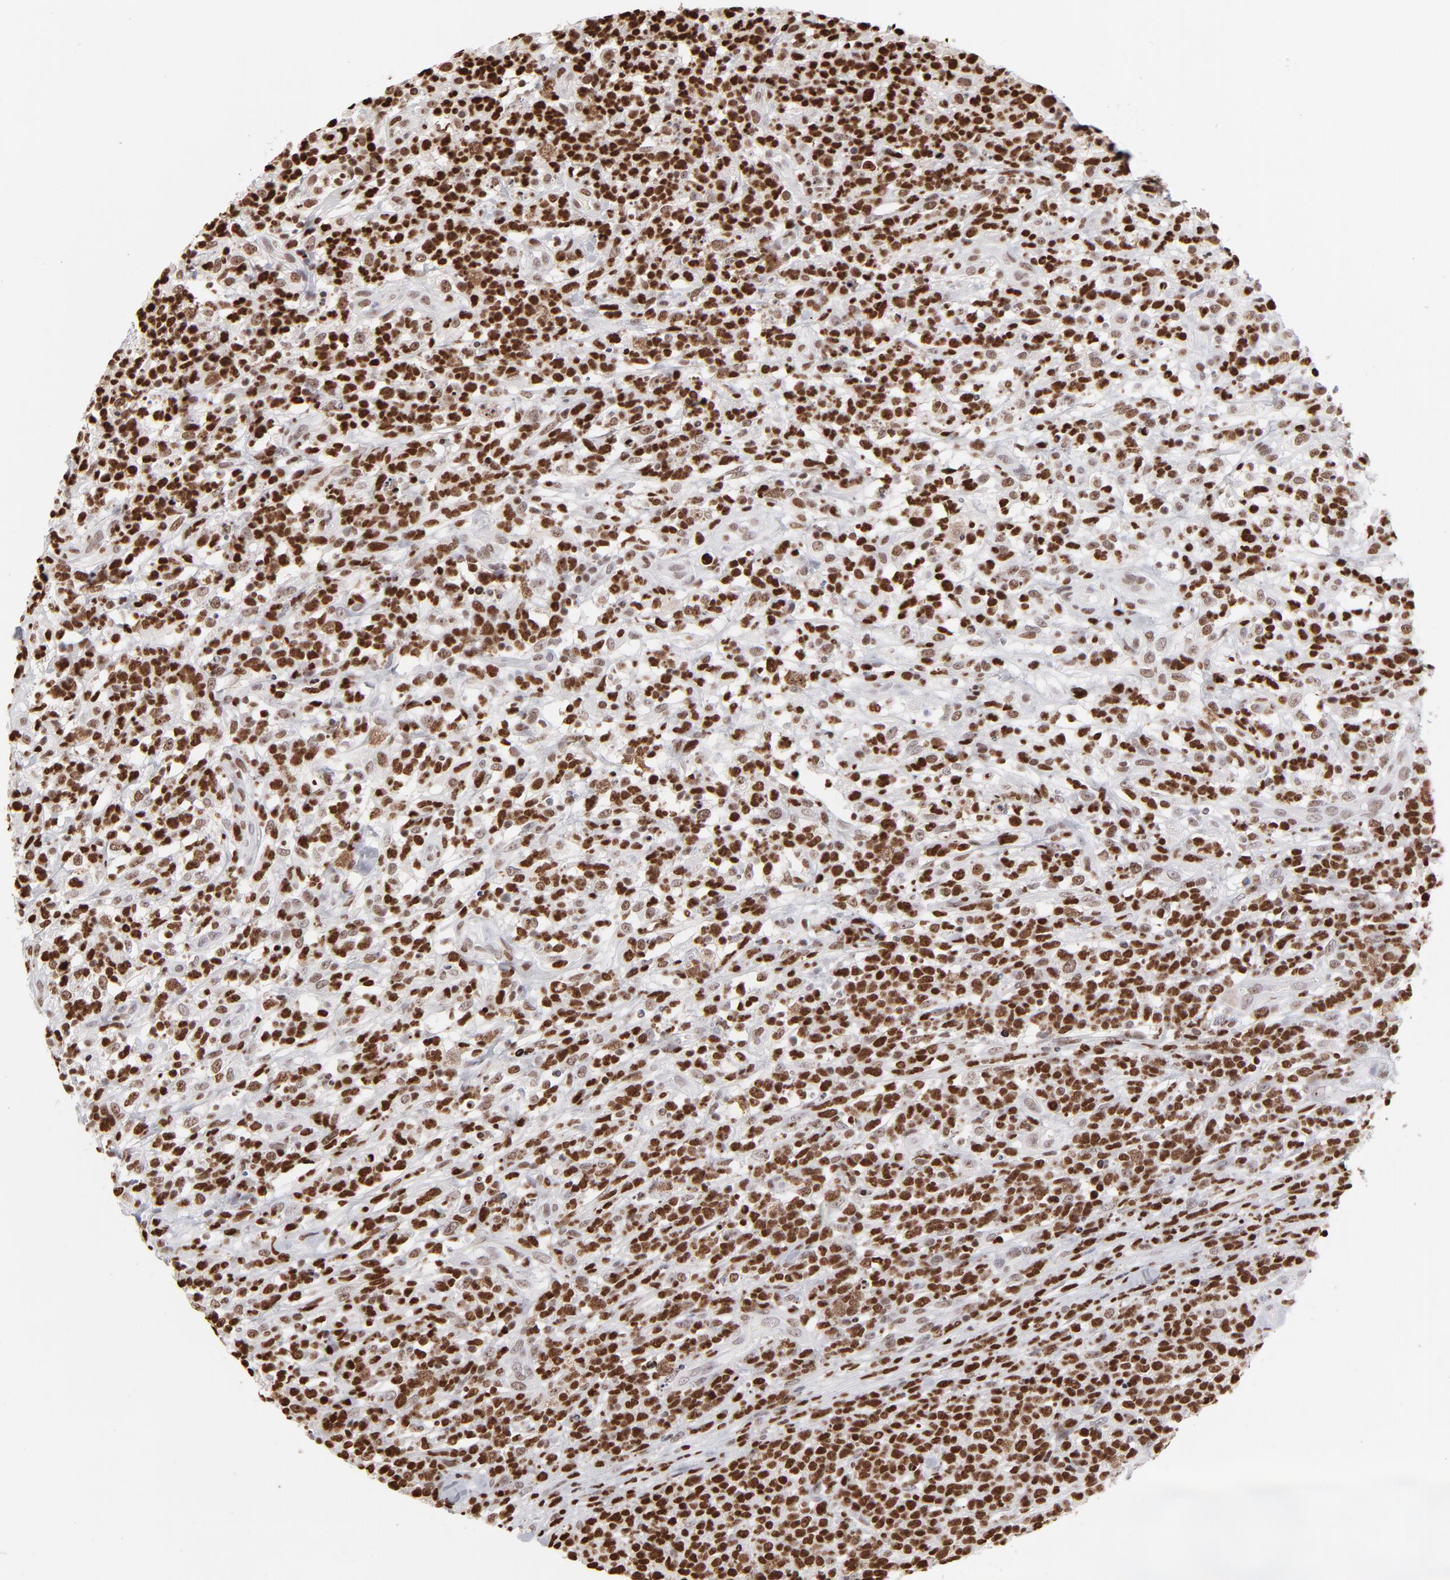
{"staining": {"intensity": "strong", "quantity": ">75%", "location": "nuclear"}, "tissue": "lymphoma", "cell_type": "Tumor cells", "image_type": "cancer", "snomed": [{"axis": "morphology", "description": "Malignant lymphoma, non-Hodgkin's type, High grade"}, {"axis": "topography", "description": "Lymph node"}], "caption": "Immunohistochemistry (IHC) (DAB (3,3'-diaminobenzidine)) staining of lymphoma shows strong nuclear protein expression in about >75% of tumor cells. The staining was performed using DAB to visualize the protein expression in brown, while the nuclei were stained in blue with hematoxylin (Magnification: 20x).", "gene": "PARP1", "patient": {"sex": "female", "age": 73}}